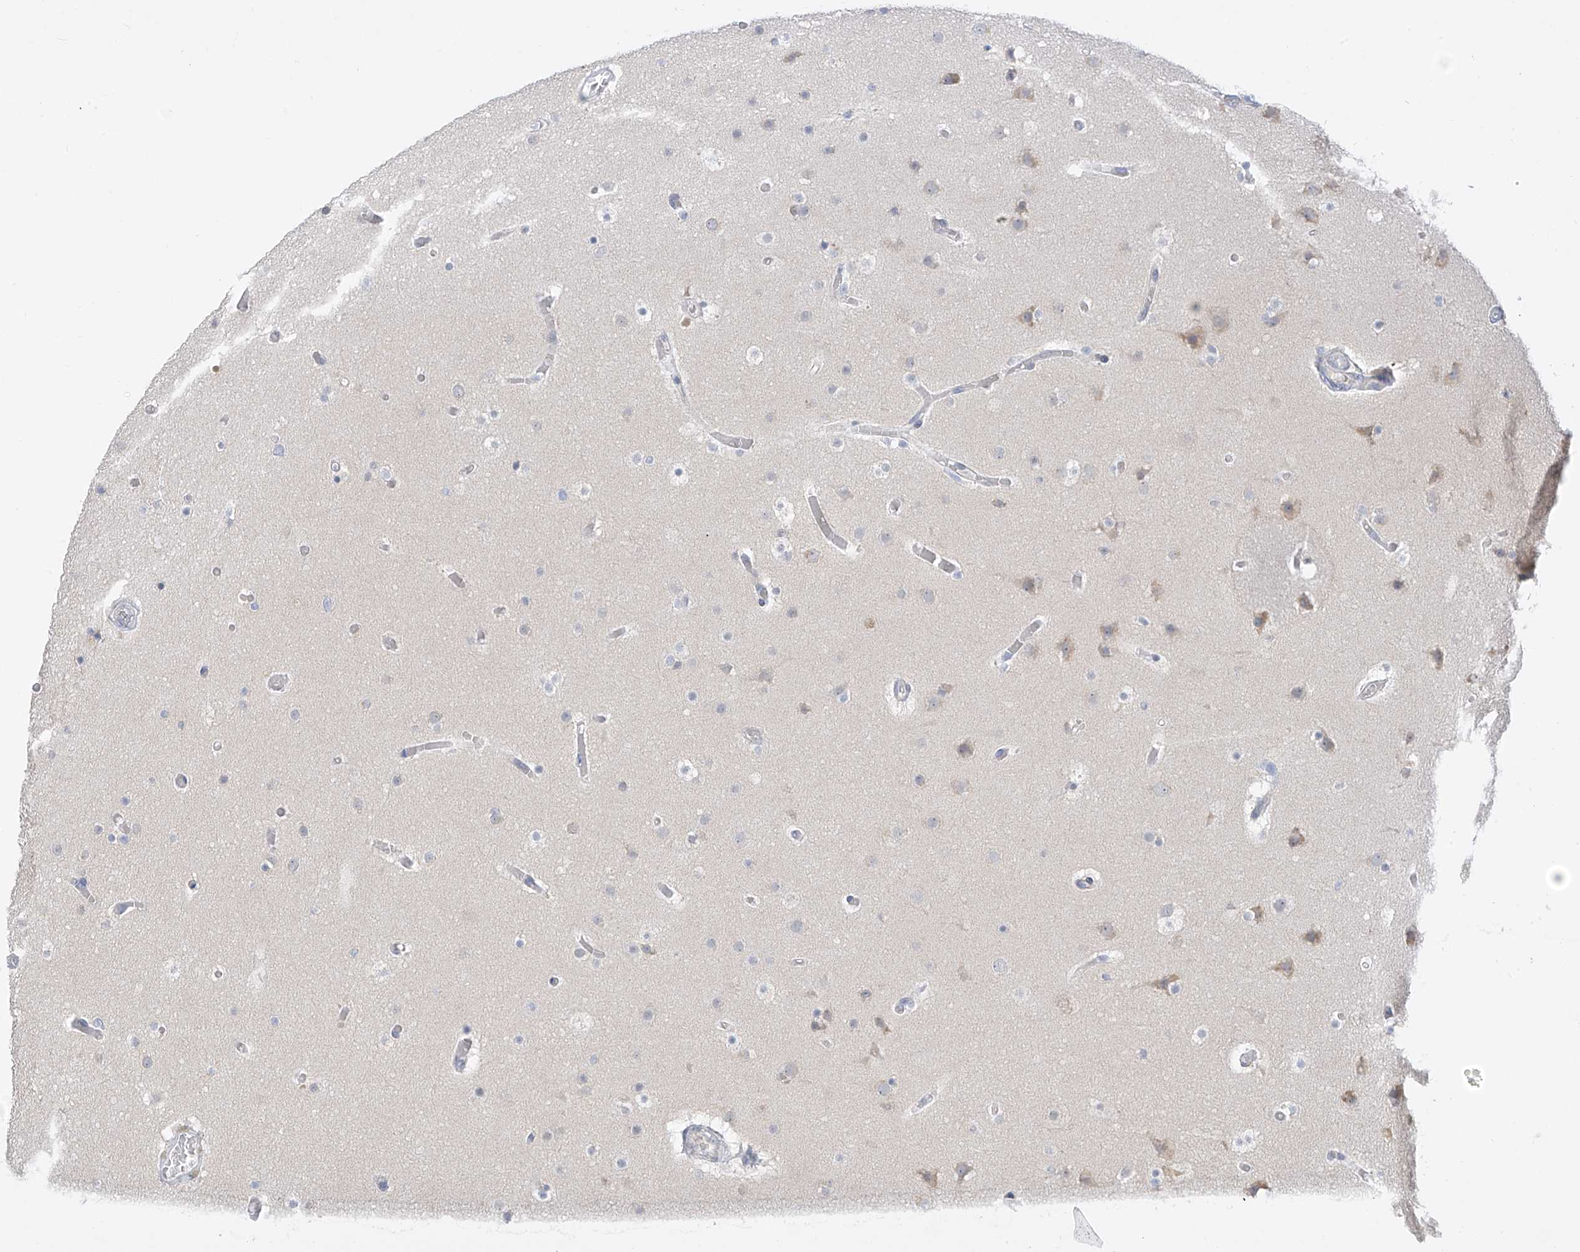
{"staining": {"intensity": "negative", "quantity": "none", "location": "none"}, "tissue": "glioma", "cell_type": "Tumor cells", "image_type": "cancer", "snomed": [{"axis": "morphology", "description": "Glioma, malignant, High grade"}, {"axis": "topography", "description": "Cerebral cortex"}], "caption": "This photomicrograph is of glioma stained with IHC to label a protein in brown with the nuclei are counter-stained blue. There is no expression in tumor cells.", "gene": "C2orf42", "patient": {"sex": "female", "age": 36}}